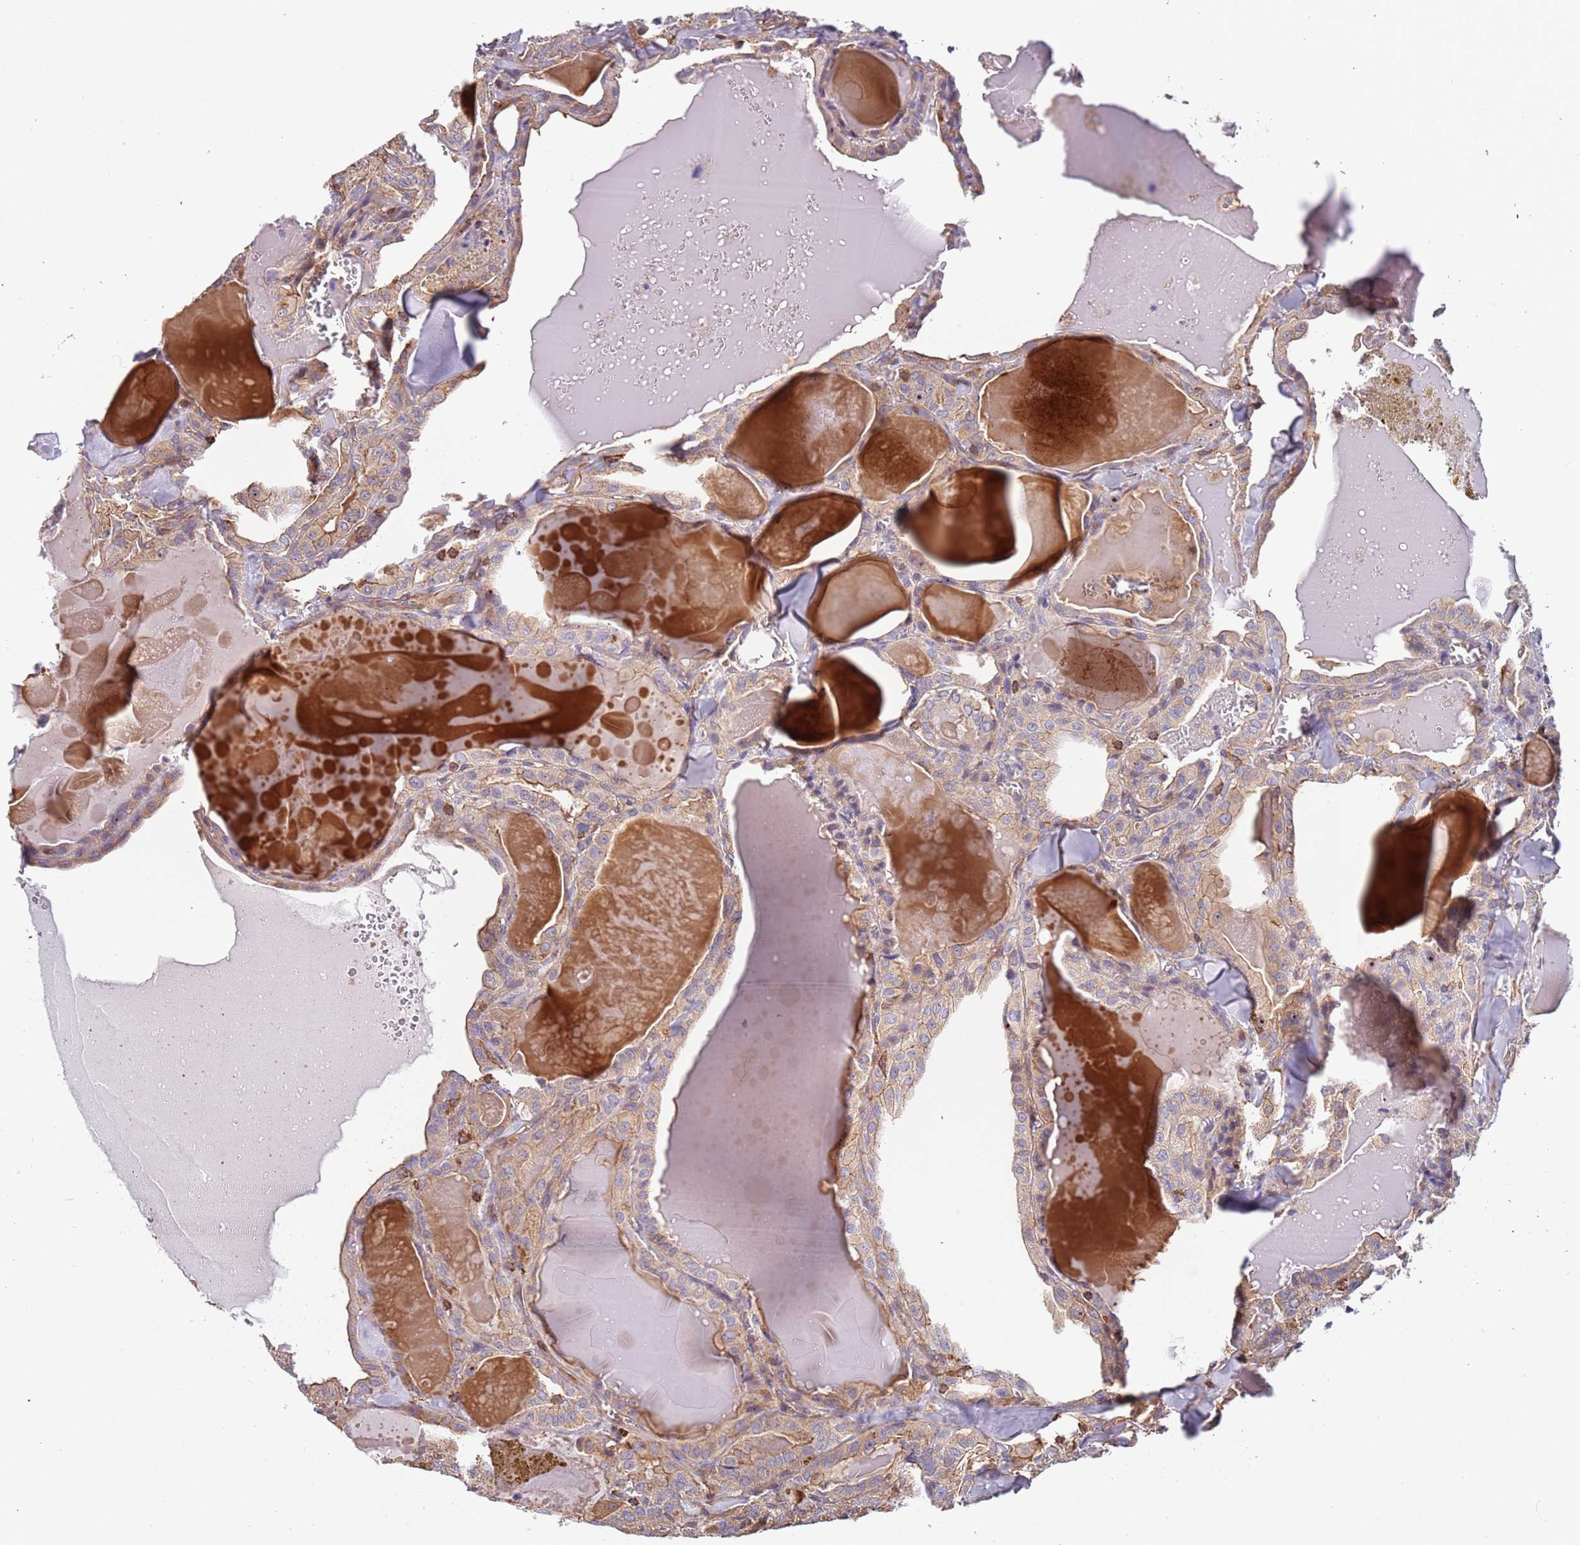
{"staining": {"intensity": "weak", "quantity": ">75%", "location": "cytoplasmic/membranous"}, "tissue": "thyroid cancer", "cell_type": "Tumor cells", "image_type": "cancer", "snomed": [{"axis": "morphology", "description": "Papillary adenocarcinoma, NOS"}, {"axis": "topography", "description": "Thyroid gland"}], "caption": "Papillary adenocarcinoma (thyroid) stained with a brown dye shows weak cytoplasmic/membranous positive positivity in about >75% of tumor cells.", "gene": "SYT4", "patient": {"sex": "male", "age": 52}}